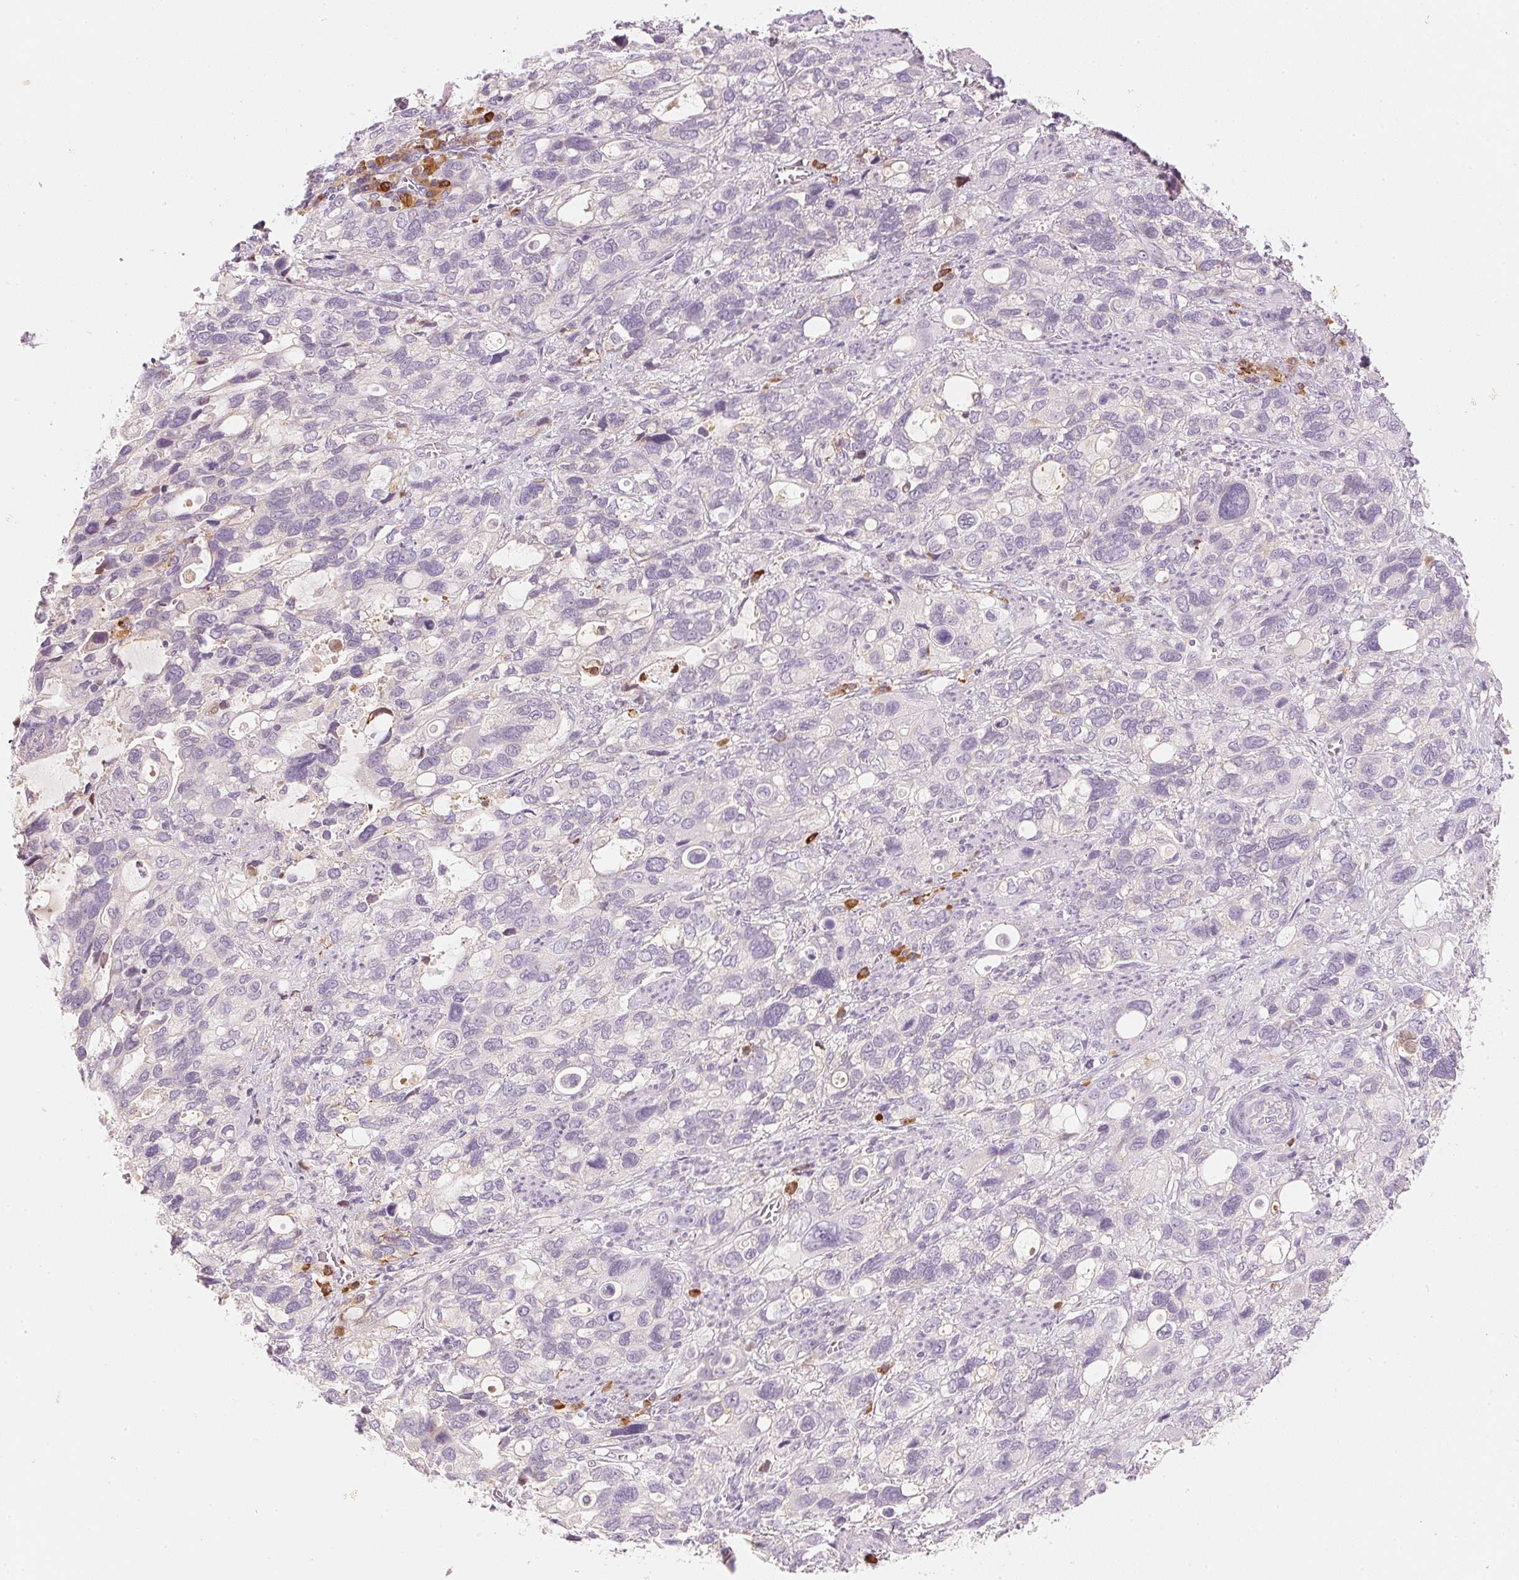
{"staining": {"intensity": "negative", "quantity": "none", "location": "none"}, "tissue": "stomach cancer", "cell_type": "Tumor cells", "image_type": "cancer", "snomed": [{"axis": "morphology", "description": "Adenocarcinoma, NOS"}, {"axis": "topography", "description": "Stomach, upper"}], "caption": "The micrograph demonstrates no staining of tumor cells in stomach cancer (adenocarcinoma).", "gene": "RMDN2", "patient": {"sex": "female", "age": 81}}